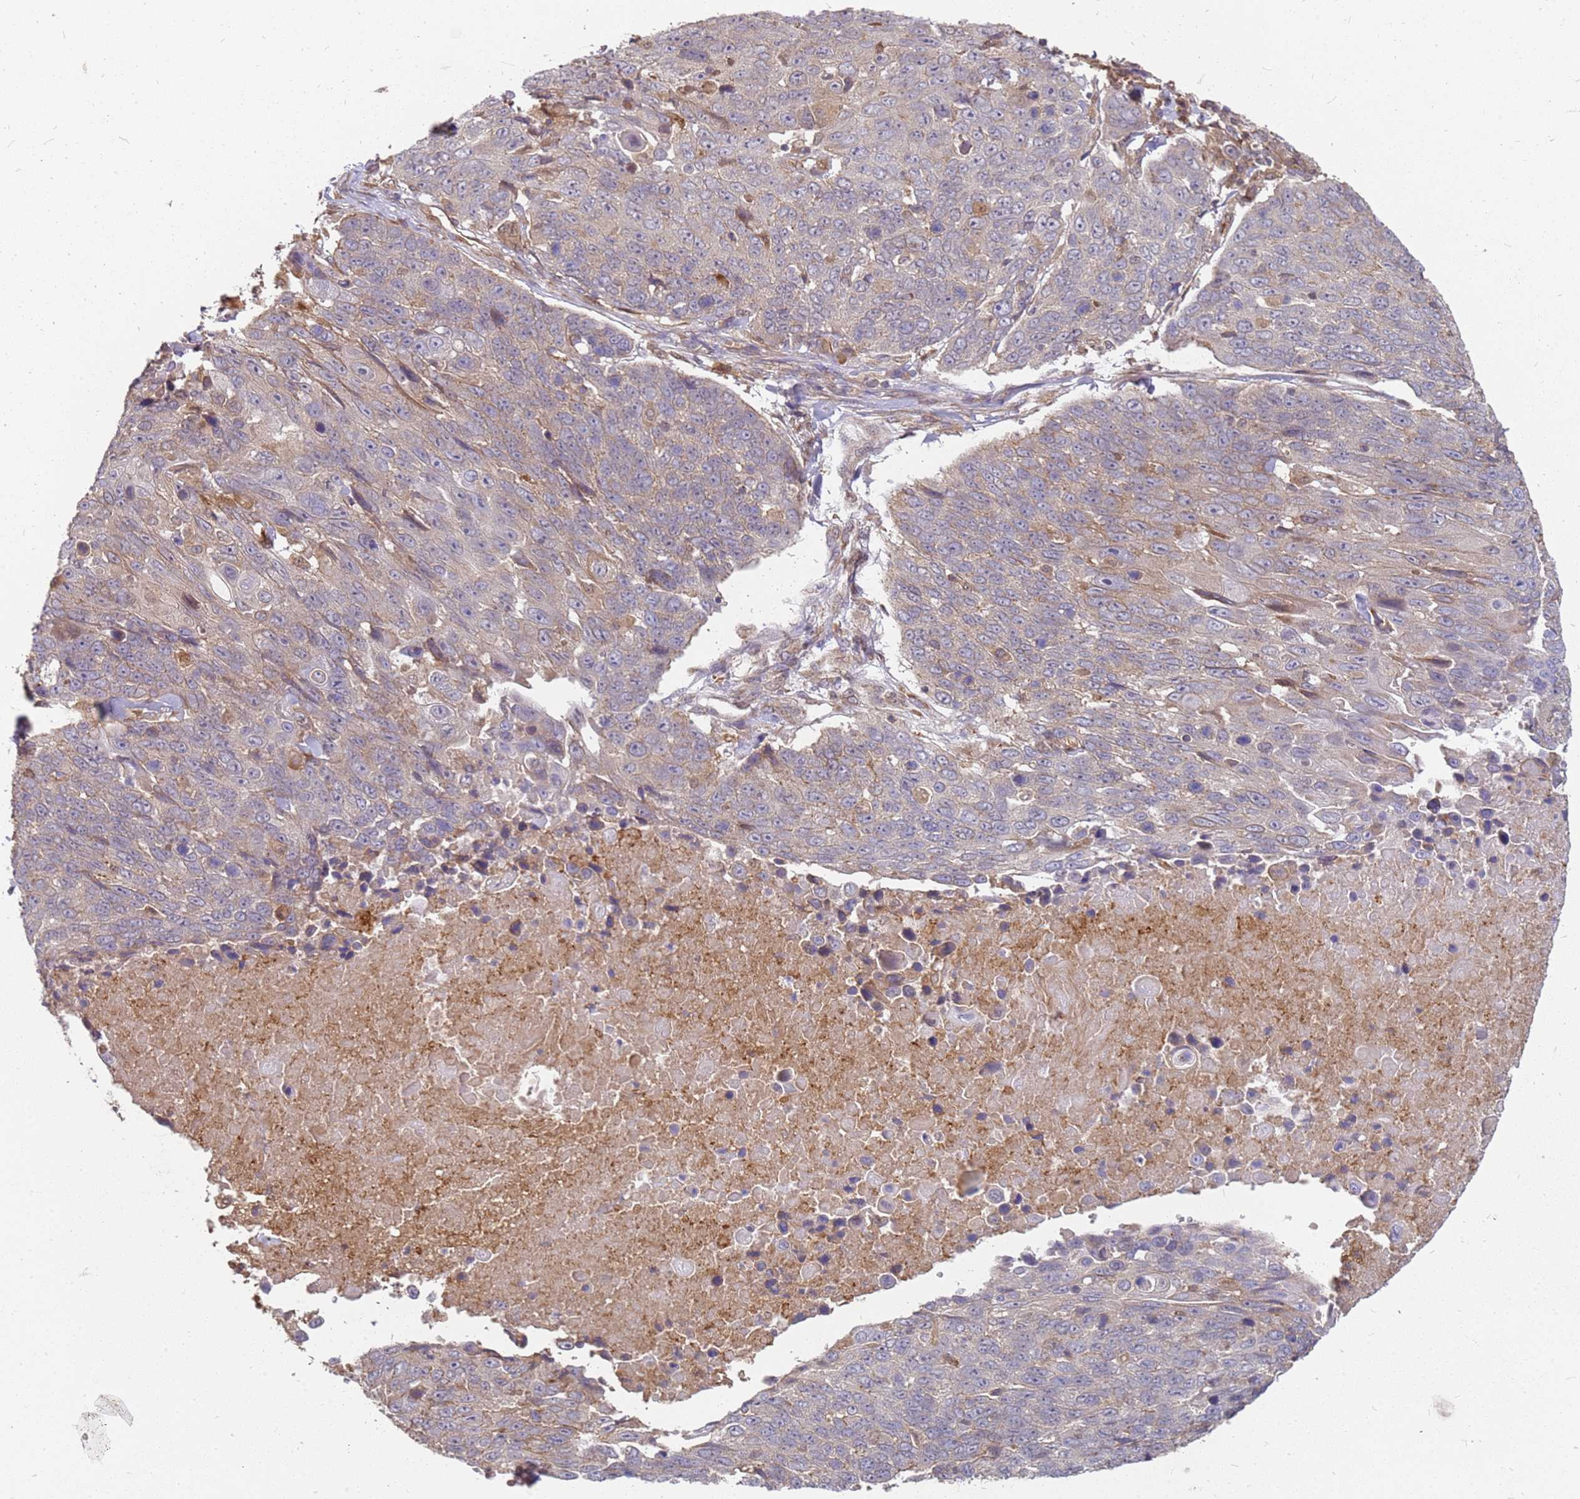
{"staining": {"intensity": "moderate", "quantity": "<25%", "location": "cytoplasmic/membranous"}, "tissue": "lung cancer", "cell_type": "Tumor cells", "image_type": "cancer", "snomed": [{"axis": "morphology", "description": "Squamous cell carcinoma, NOS"}, {"axis": "topography", "description": "Lung"}], "caption": "Immunohistochemistry (IHC) of human squamous cell carcinoma (lung) displays low levels of moderate cytoplasmic/membranous staining in about <25% of tumor cells.", "gene": "NUDT14", "patient": {"sex": "male", "age": 66}}